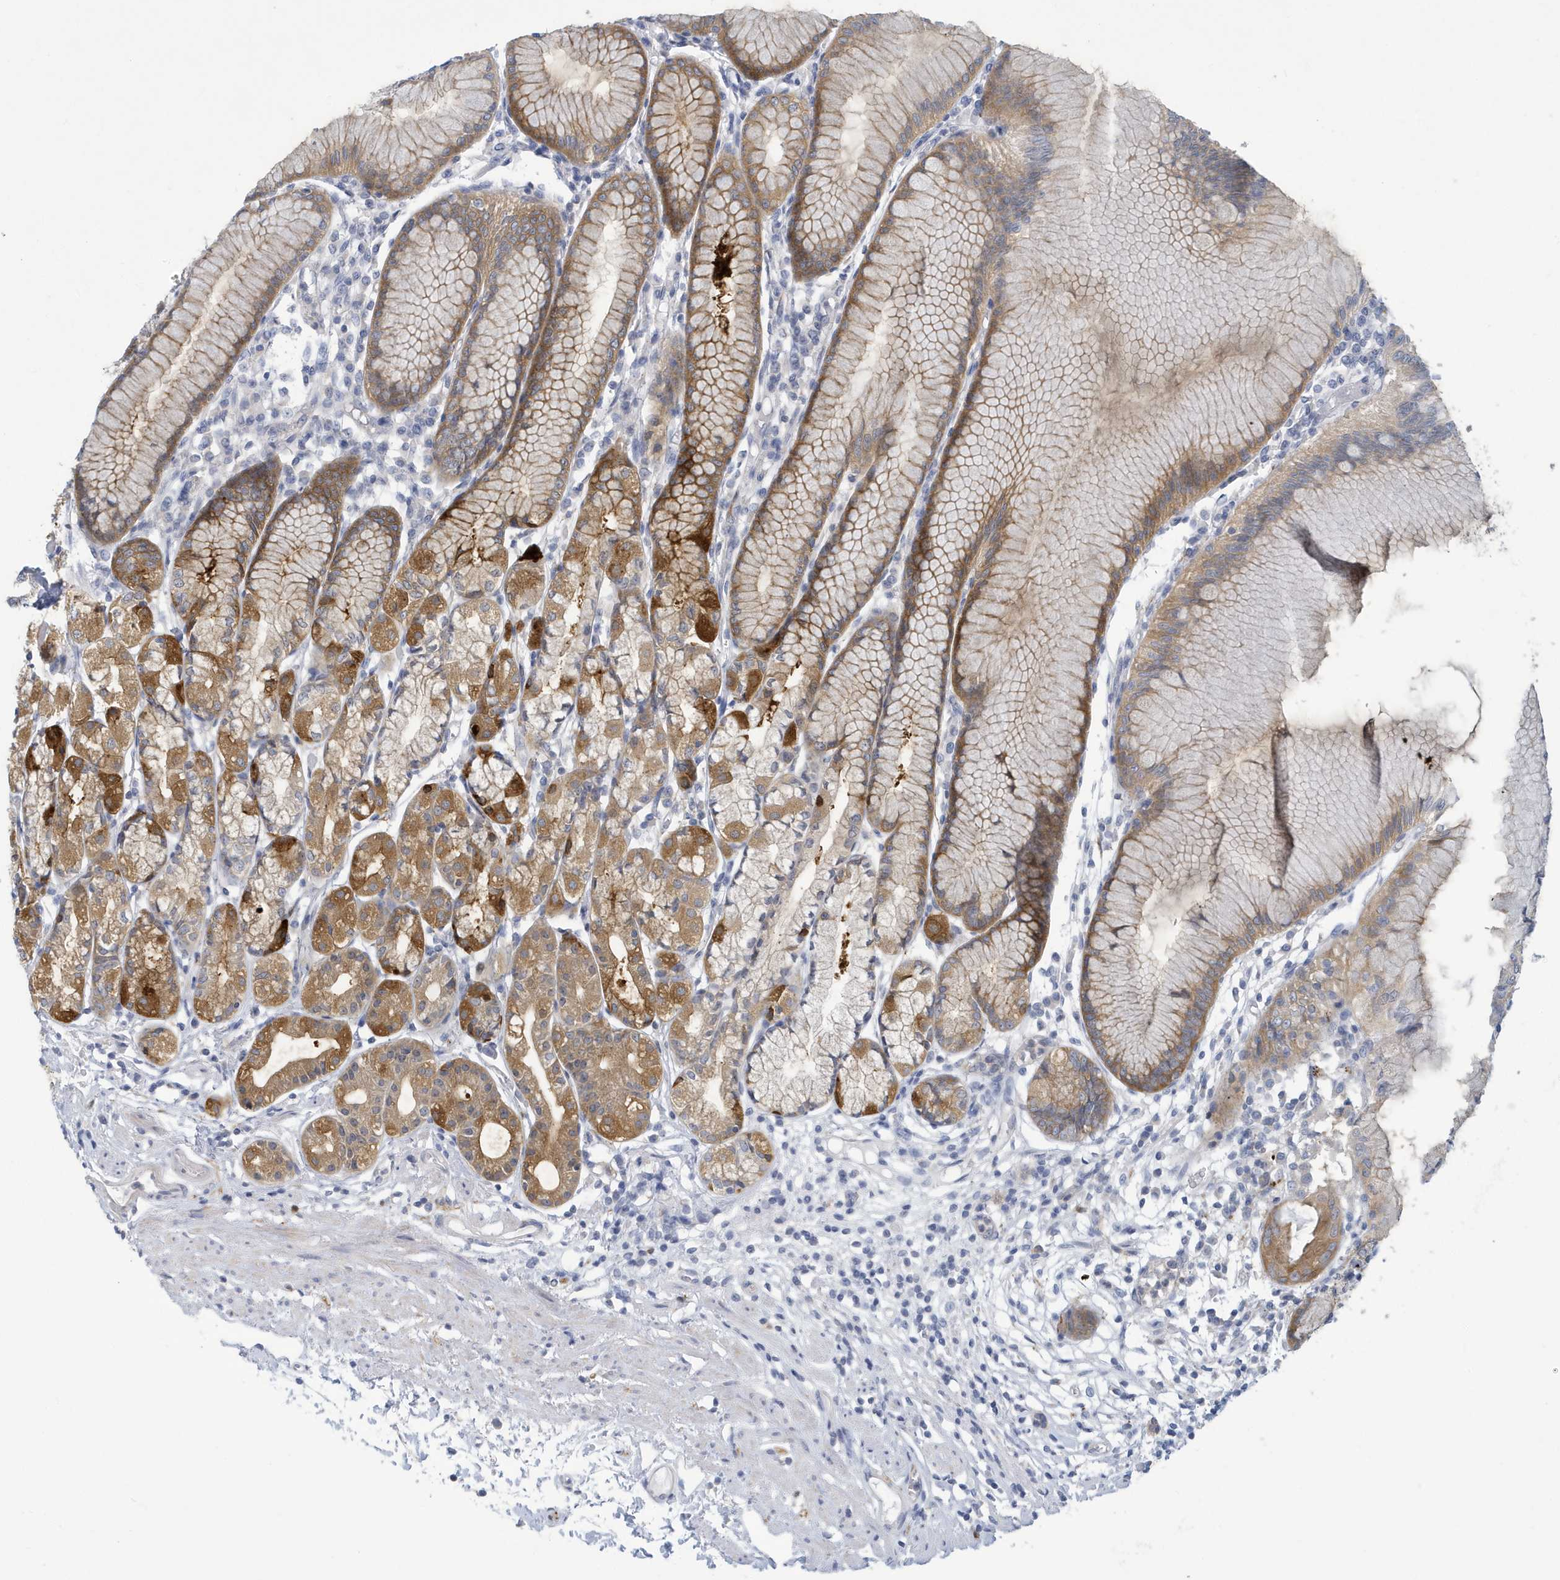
{"staining": {"intensity": "moderate", "quantity": ">75%", "location": "cytoplasmic/membranous"}, "tissue": "stomach", "cell_type": "Glandular cells", "image_type": "normal", "snomed": [{"axis": "morphology", "description": "Normal tissue, NOS"}, {"axis": "topography", "description": "Stomach"}], "caption": "Immunohistochemical staining of normal stomach exhibits >75% levels of moderate cytoplasmic/membranous protein expression in approximately >75% of glandular cells. The protein of interest is shown in brown color, while the nuclei are stained blue.", "gene": "VTA1", "patient": {"sex": "female", "age": 57}}